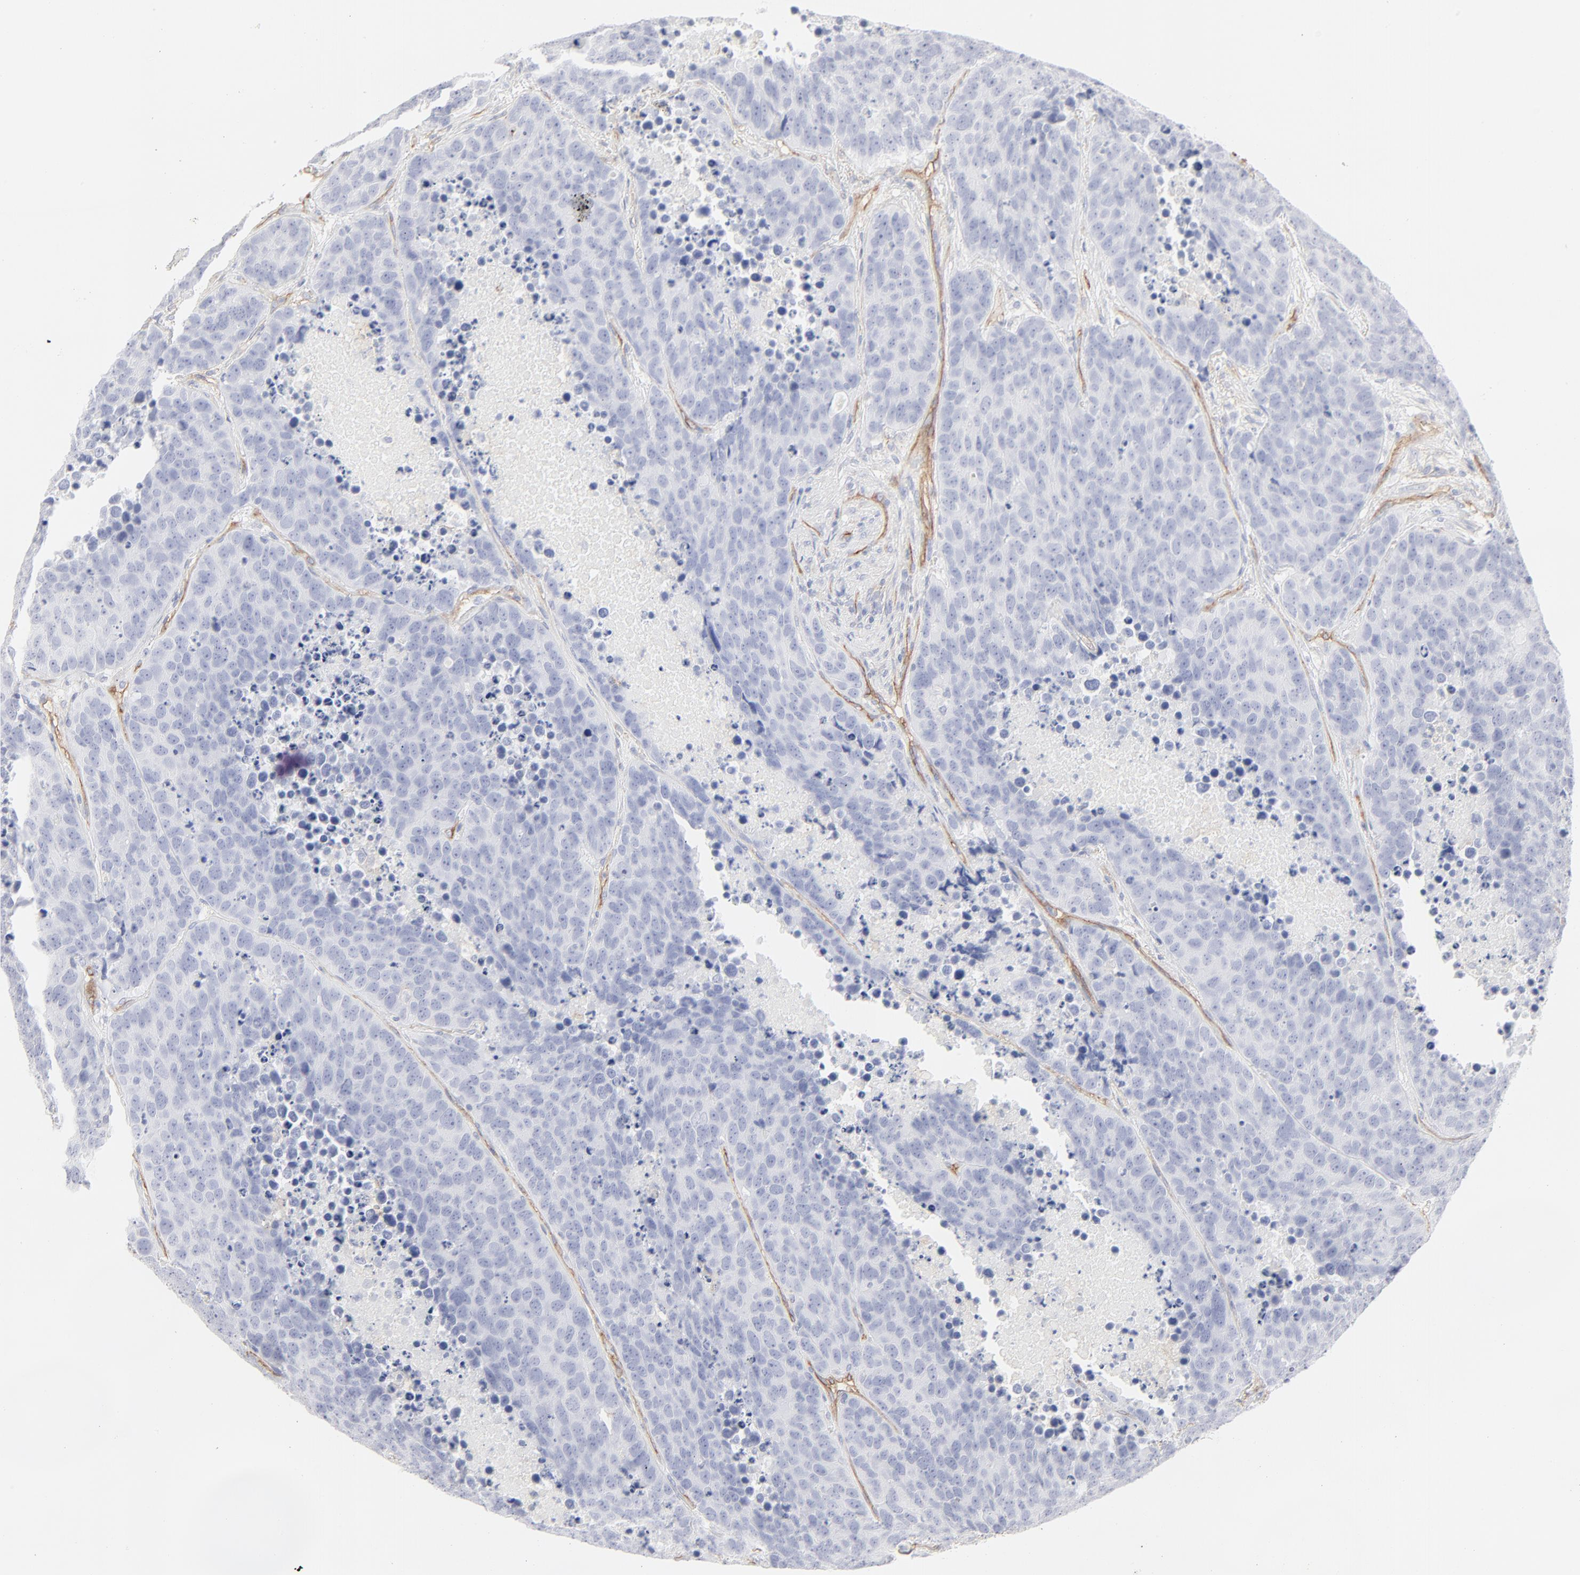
{"staining": {"intensity": "negative", "quantity": "none", "location": "none"}, "tissue": "carcinoid", "cell_type": "Tumor cells", "image_type": "cancer", "snomed": [{"axis": "morphology", "description": "Carcinoid, malignant, NOS"}, {"axis": "topography", "description": "Lung"}], "caption": "Human carcinoid (malignant) stained for a protein using immunohistochemistry displays no positivity in tumor cells.", "gene": "ITGA5", "patient": {"sex": "male", "age": 60}}